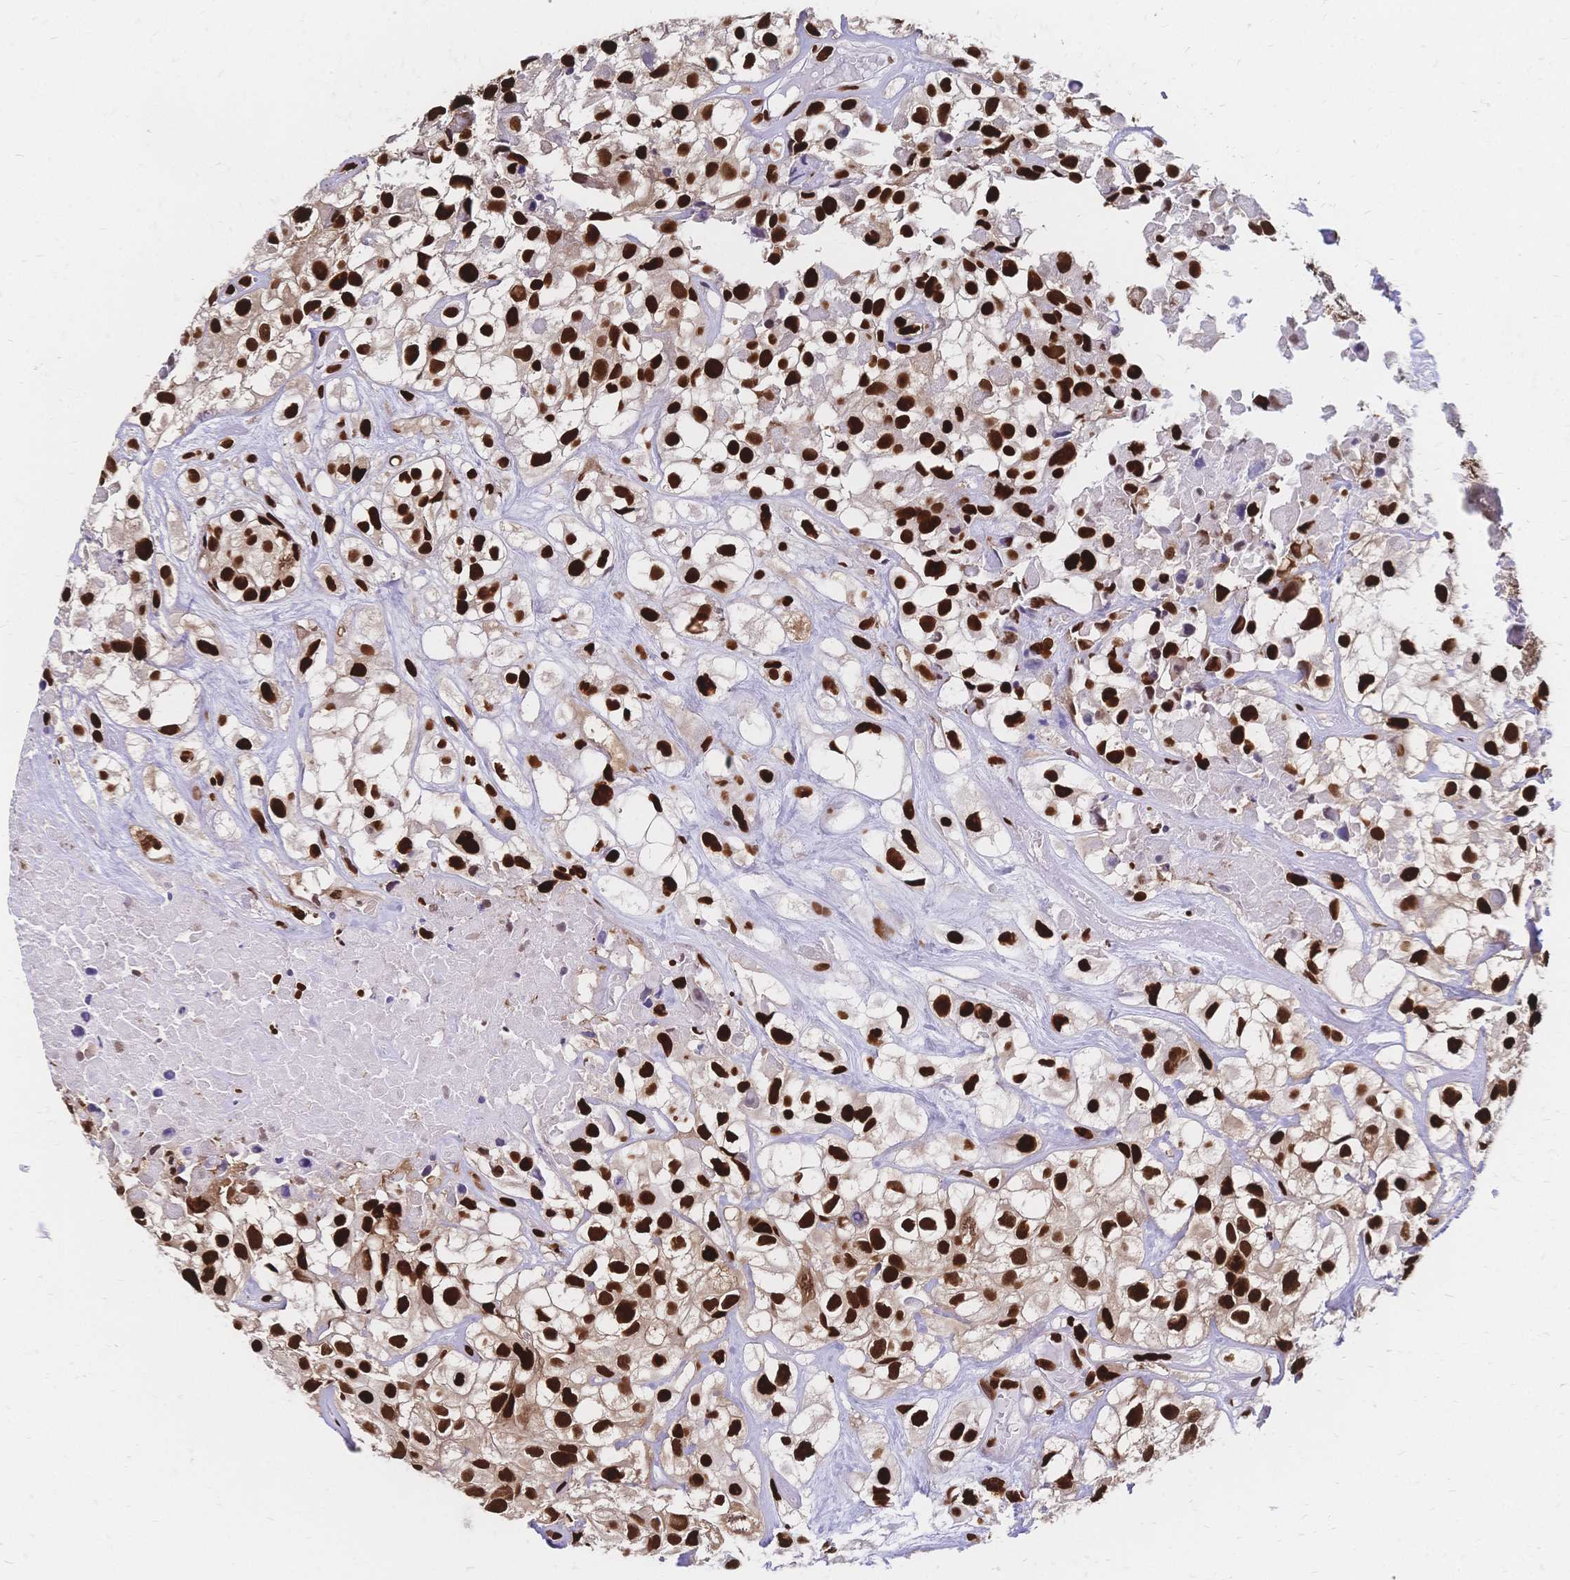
{"staining": {"intensity": "strong", "quantity": ">75%", "location": "nuclear"}, "tissue": "urothelial cancer", "cell_type": "Tumor cells", "image_type": "cancer", "snomed": [{"axis": "morphology", "description": "Urothelial carcinoma, High grade"}, {"axis": "topography", "description": "Urinary bladder"}], "caption": "Immunohistochemistry (IHC) photomicrograph of human urothelial cancer stained for a protein (brown), which shows high levels of strong nuclear expression in approximately >75% of tumor cells.", "gene": "HDGF", "patient": {"sex": "male", "age": 56}}